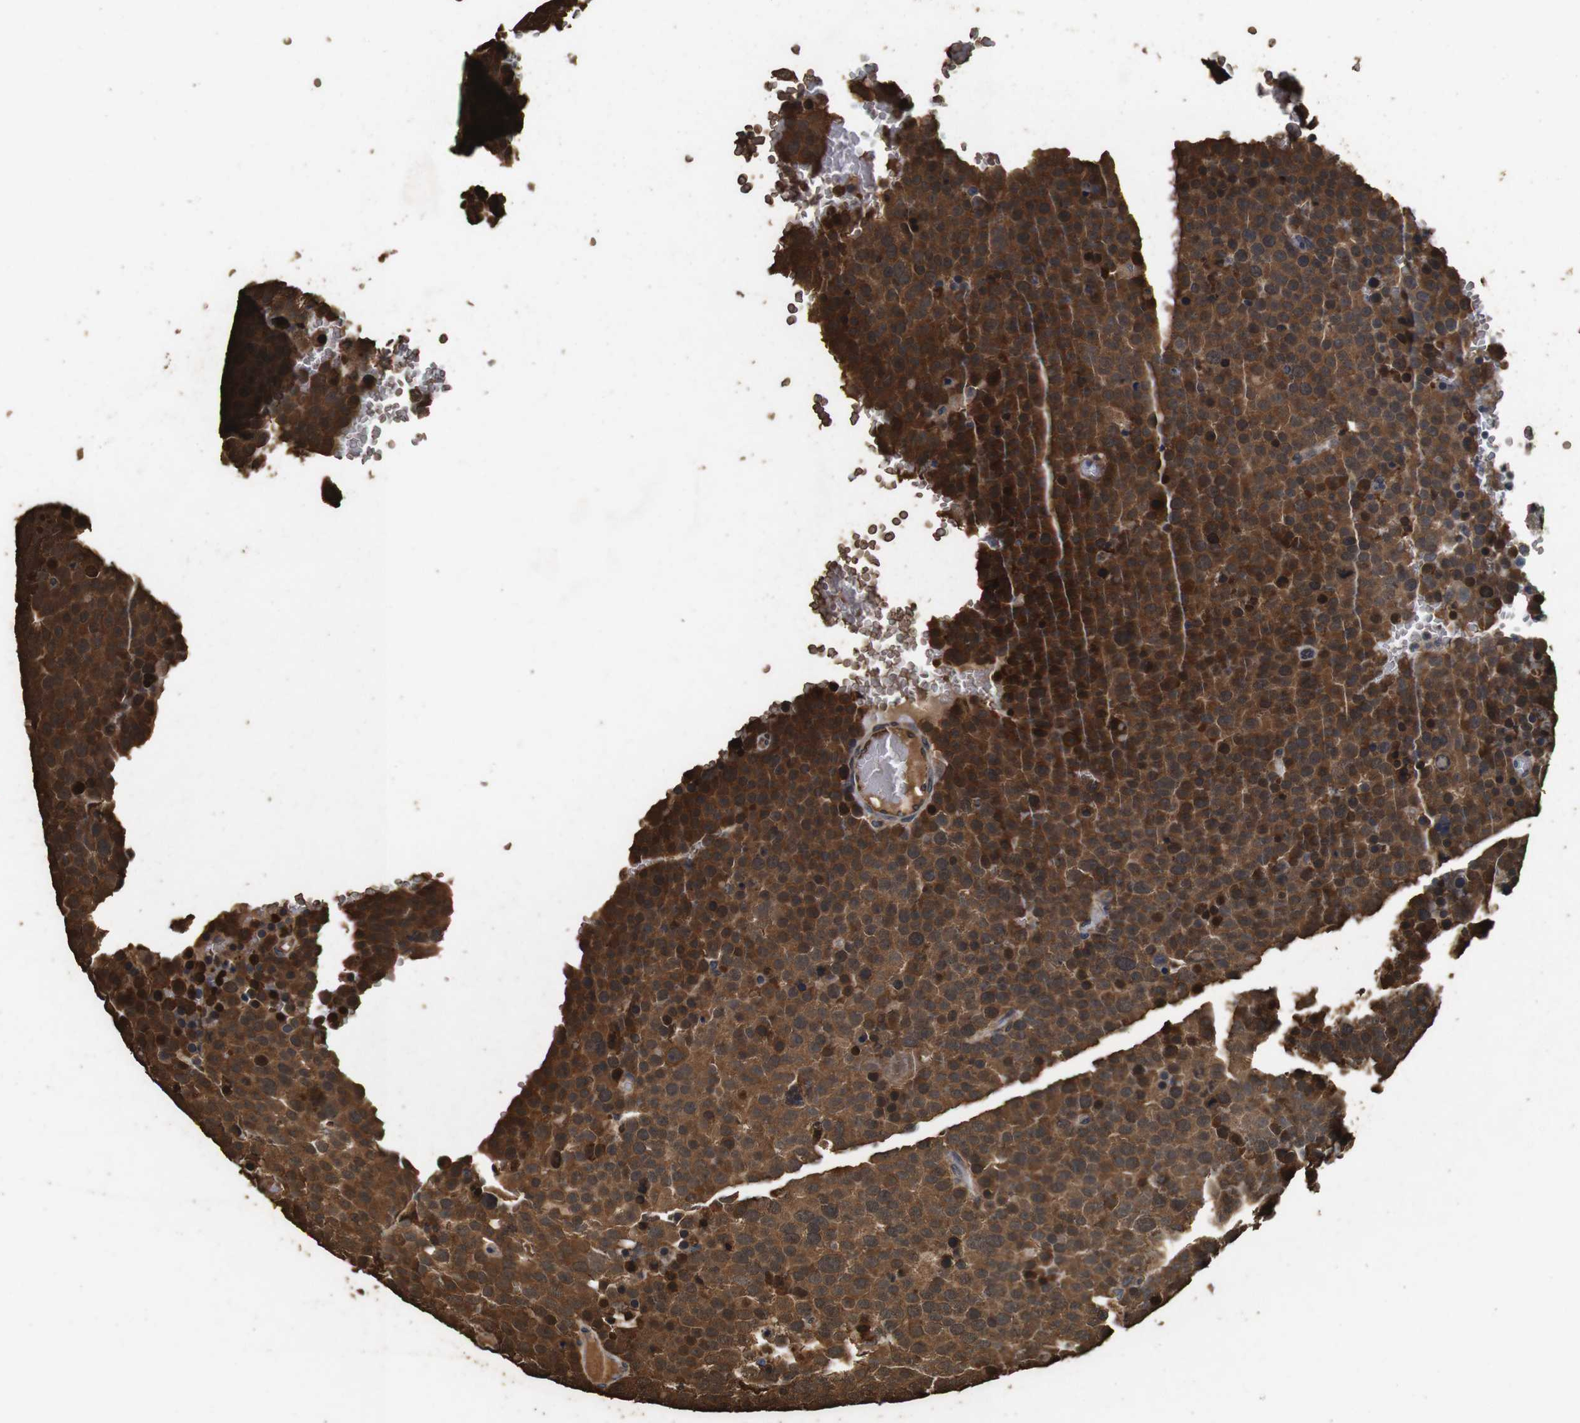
{"staining": {"intensity": "strong", "quantity": ">75%", "location": "cytoplasmic/membranous"}, "tissue": "testis cancer", "cell_type": "Tumor cells", "image_type": "cancer", "snomed": [{"axis": "morphology", "description": "Seminoma, NOS"}, {"axis": "topography", "description": "Testis"}], "caption": "This photomicrograph demonstrates IHC staining of human testis seminoma, with high strong cytoplasmic/membranous positivity in approximately >75% of tumor cells.", "gene": "CNPY4", "patient": {"sex": "male", "age": 71}}